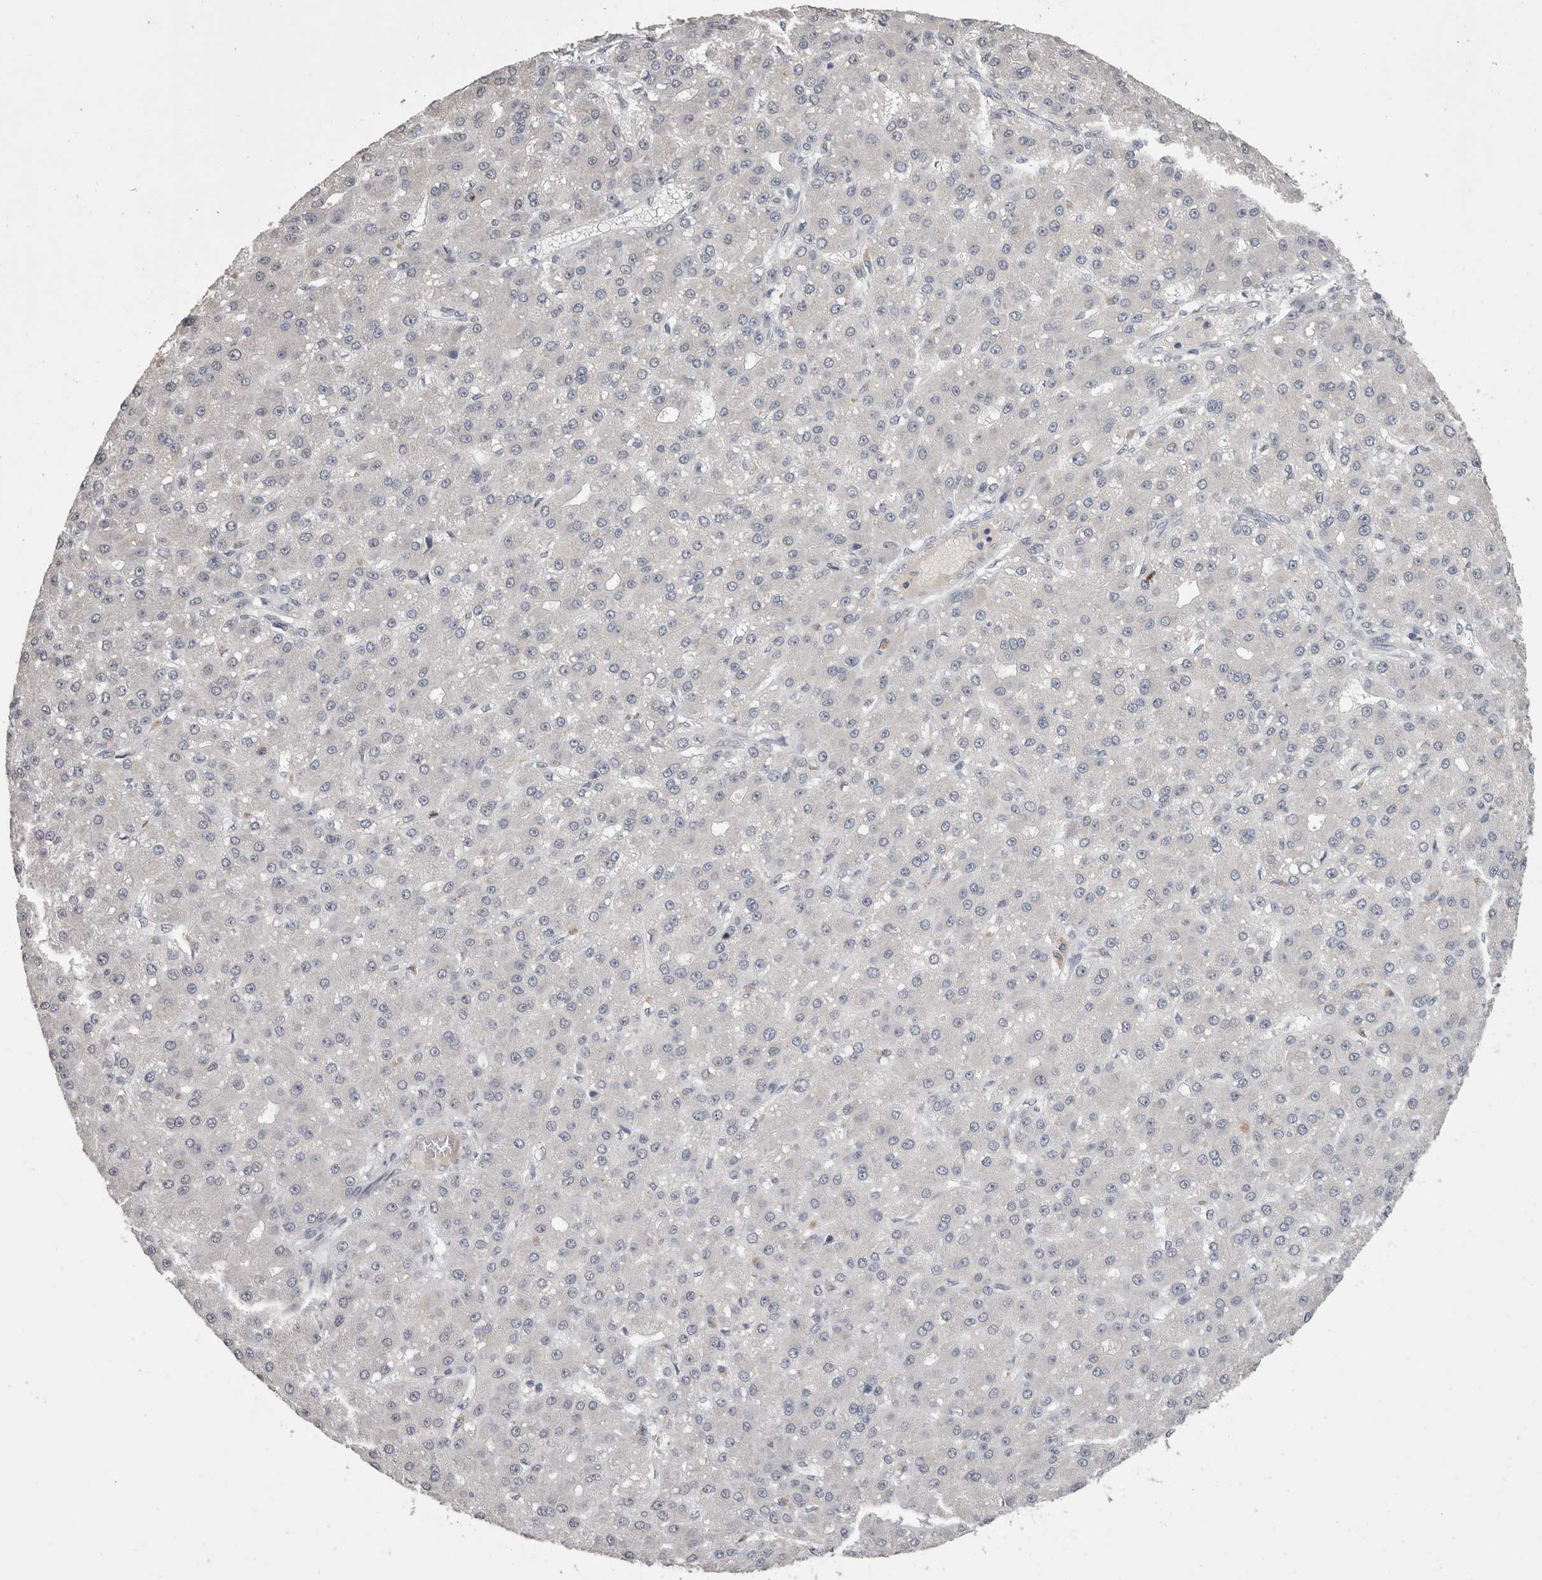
{"staining": {"intensity": "negative", "quantity": "none", "location": "none"}, "tissue": "liver cancer", "cell_type": "Tumor cells", "image_type": "cancer", "snomed": [{"axis": "morphology", "description": "Carcinoma, Hepatocellular, NOS"}, {"axis": "topography", "description": "Liver"}], "caption": "A histopathology image of human liver cancer (hepatocellular carcinoma) is negative for staining in tumor cells.", "gene": "DDX17", "patient": {"sex": "male", "age": 67}}